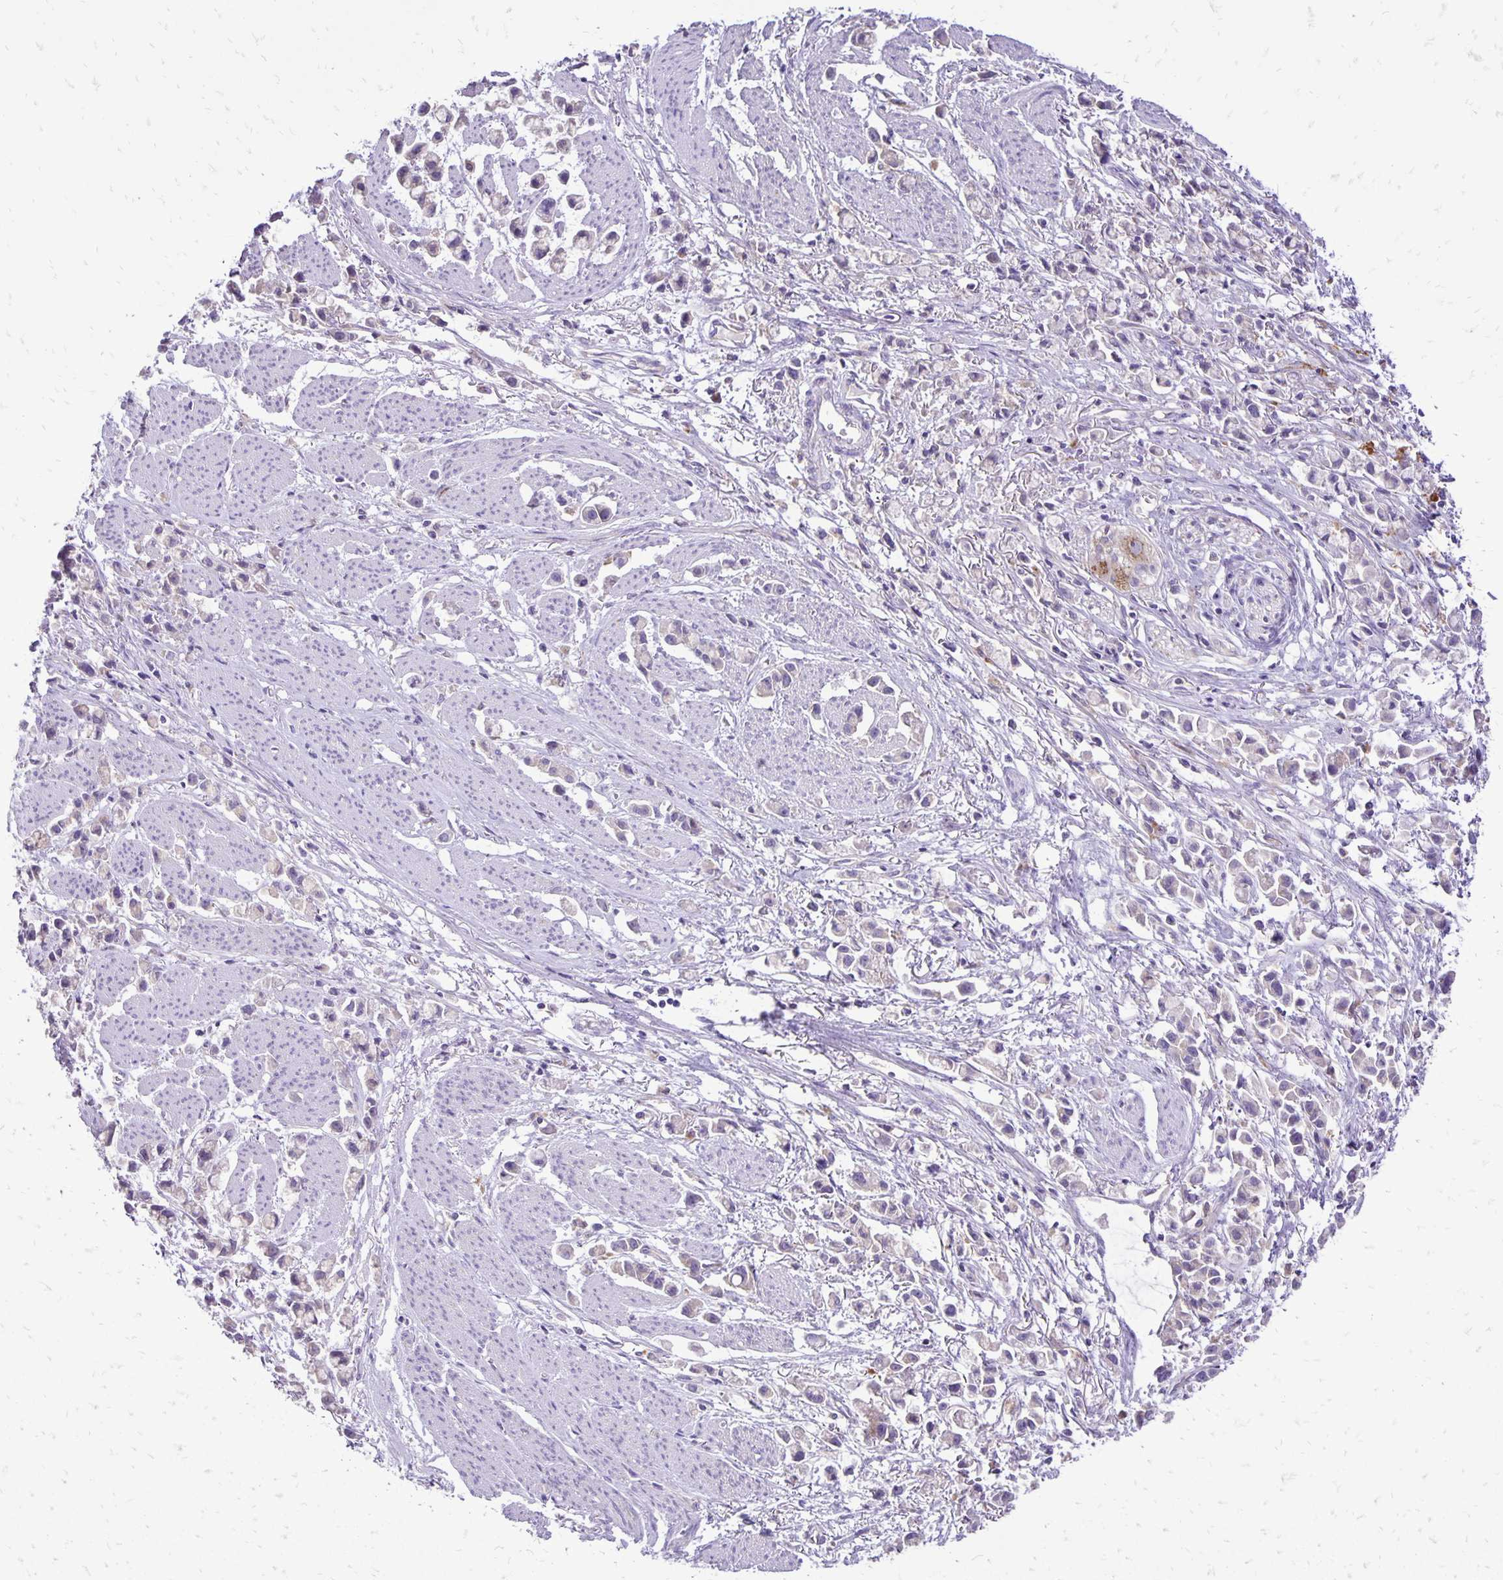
{"staining": {"intensity": "negative", "quantity": "none", "location": "none"}, "tissue": "stomach cancer", "cell_type": "Tumor cells", "image_type": "cancer", "snomed": [{"axis": "morphology", "description": "Adenocarcinoma, NOS"}, {"axis": "topography", "description": "Stomach"}], "caption": "Human adenocarcinoma (stomach) stained for a protein using IHC displays no staining in tumor cells.", "gene": "EIF5A", "patient": {"sex": "female", "age": 81}}